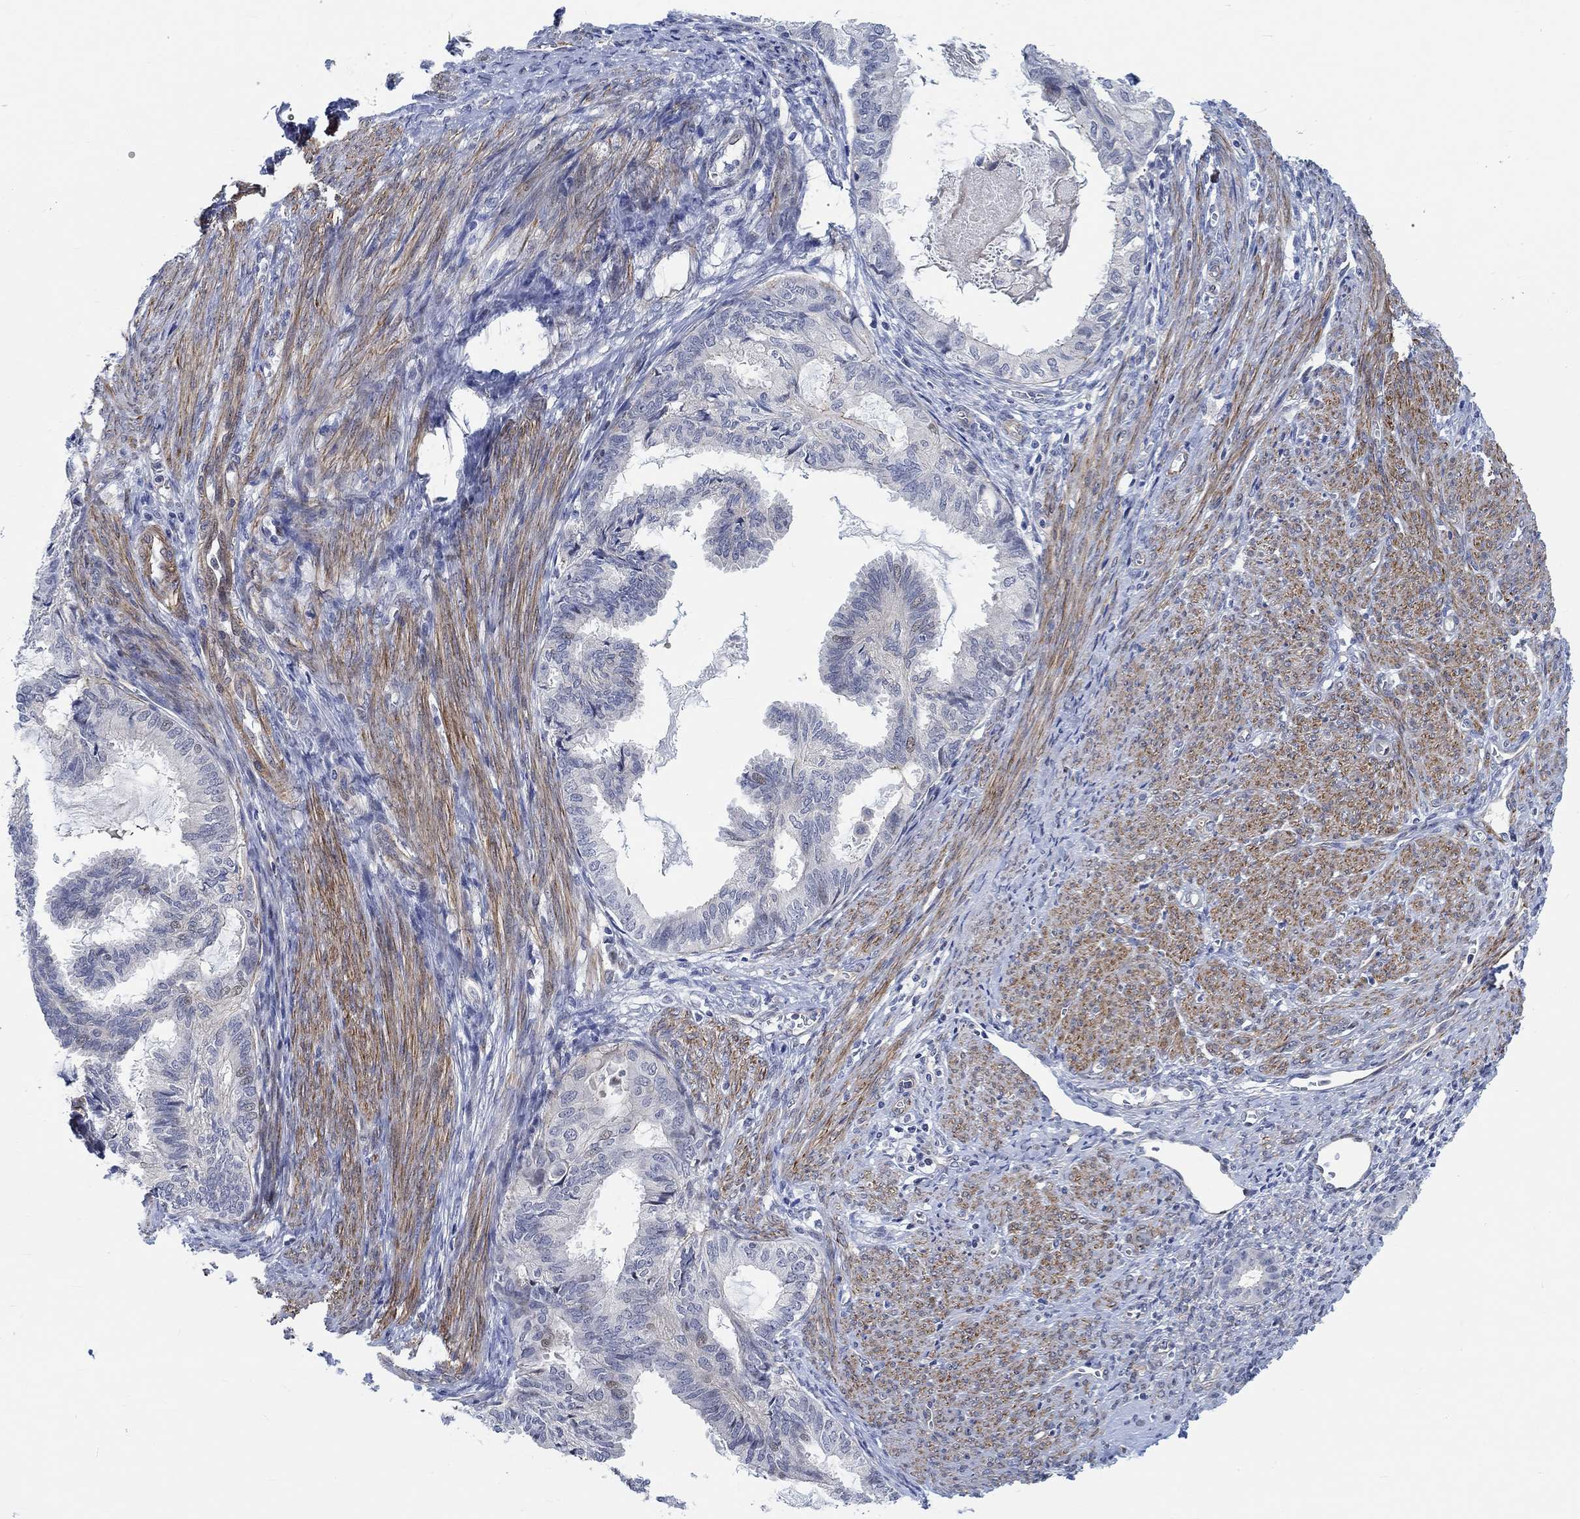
{"staining": {"intensity": "weak", "quantity": "<25%", "location": "nuclear"}, "tissue": "endometrial cancer", "cell_type": "Tumor cells", "image_type": "cancer", "snomed": [{"axis": "morphology", "description": "Adenocarcinoma, NOS"}, {"axis": "topography", "description": "Endometrium"}], "caption": "Immunohistochemical staining of human endometrial cancer (adenocarcinoma) displays no significant staining in tumor cells. (DAB (3,3'-diaminobenzidine) immunohistochemistry with hematoxylin counter stain).", "gene": "KCNH8", "patient": {"sex": "female", "age": 86}}